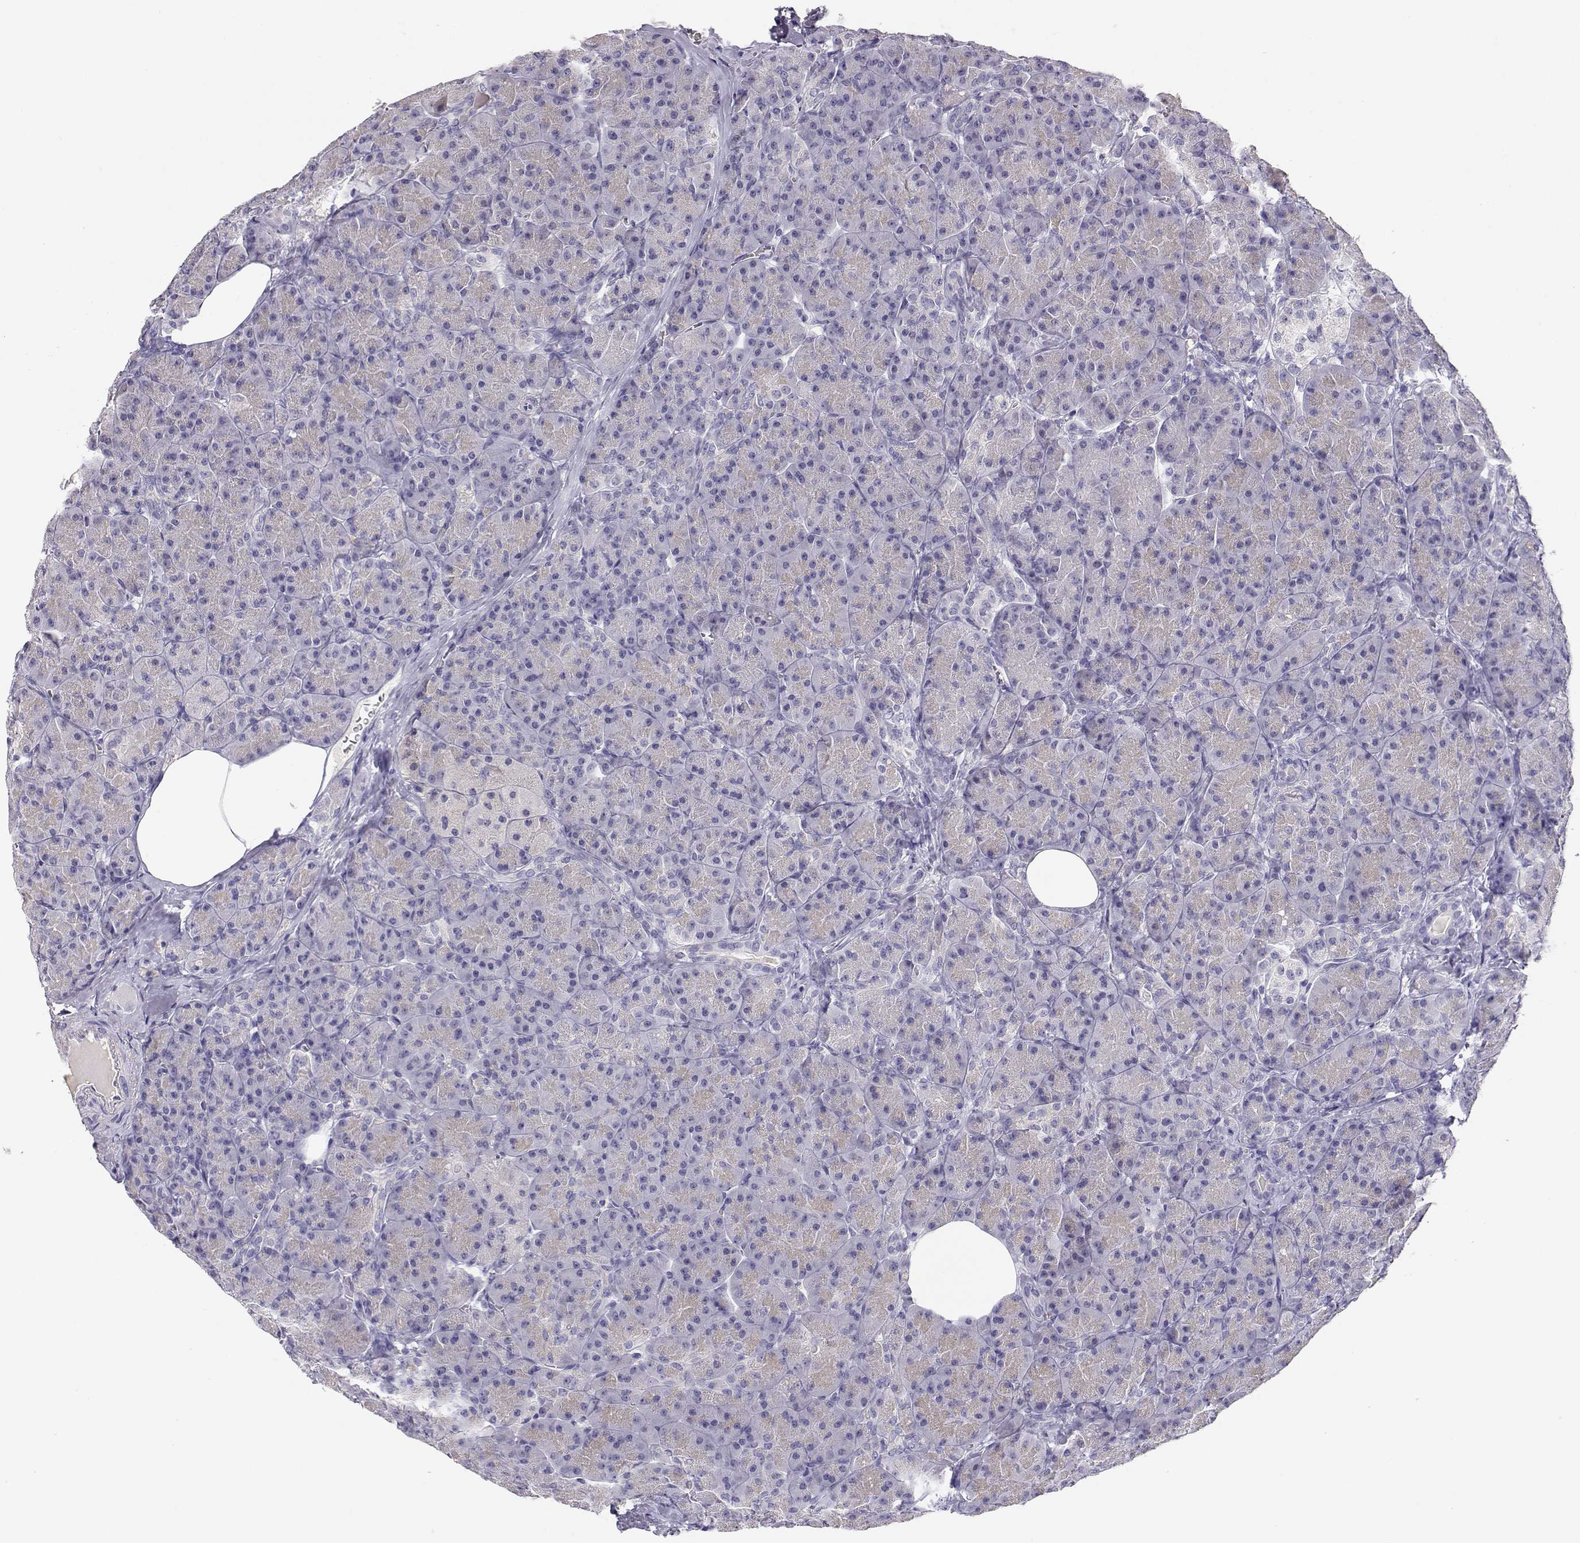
{"staining": {"intensity": "negative", "quantity": "none", "location": "none"}, "tissue": "pancreas", "cell_type": "Exocrine glandular cells", "image_type": "normal", "snomed": [{"axis": "morphology", "description": "Normal tissue, NOS"}, {"axis": "topography", "description": "Pancreas"}], "caption": "Histopathology image shows no significant protein expression in exocrine glandular cells of benign pancreas.", "gene": "CDHR1", "patient": {"sex": "male", "age": 57}}